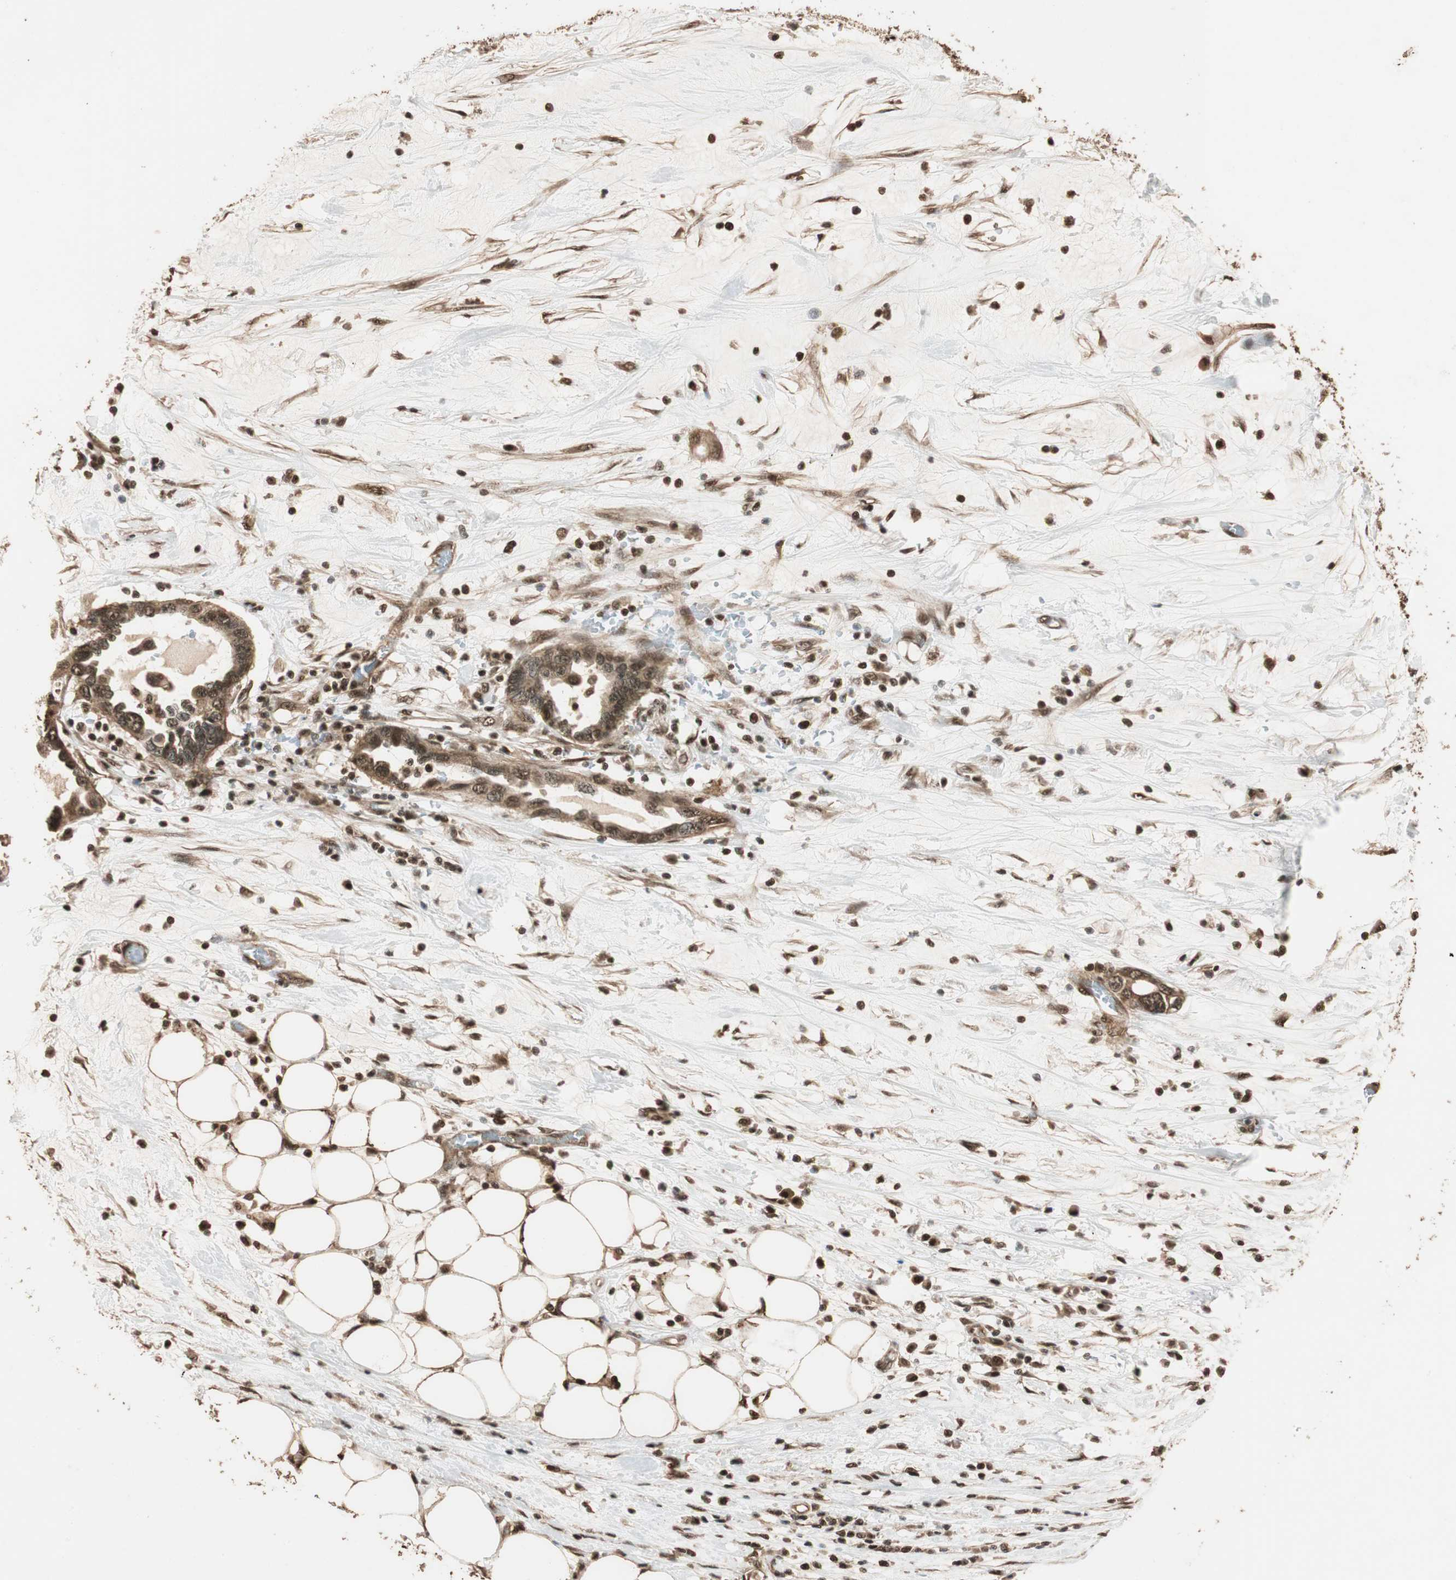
{"staining": {"intensity": "moderate", "quantity": ">75%", "location": "cytoplasmic/membranous"}, "tissue": "pancreatic cancer", "cell_type": "Tumor cells", "image_type": "cancer", "snomed": [{"axis": "morphology", "description": "Adenocarcinoma, NOS"}, {"axis": "topography", "description": "Pancreas"}], "caption": "Adenocarcinoma (pancreatic) stained with immunohistochemistry demonstrates moderate cytoplasmic/membranous positivity in about >75% of tumor cells.", "gene": "ALKBH5", "patient": {"sex": "female", "age": 57}}